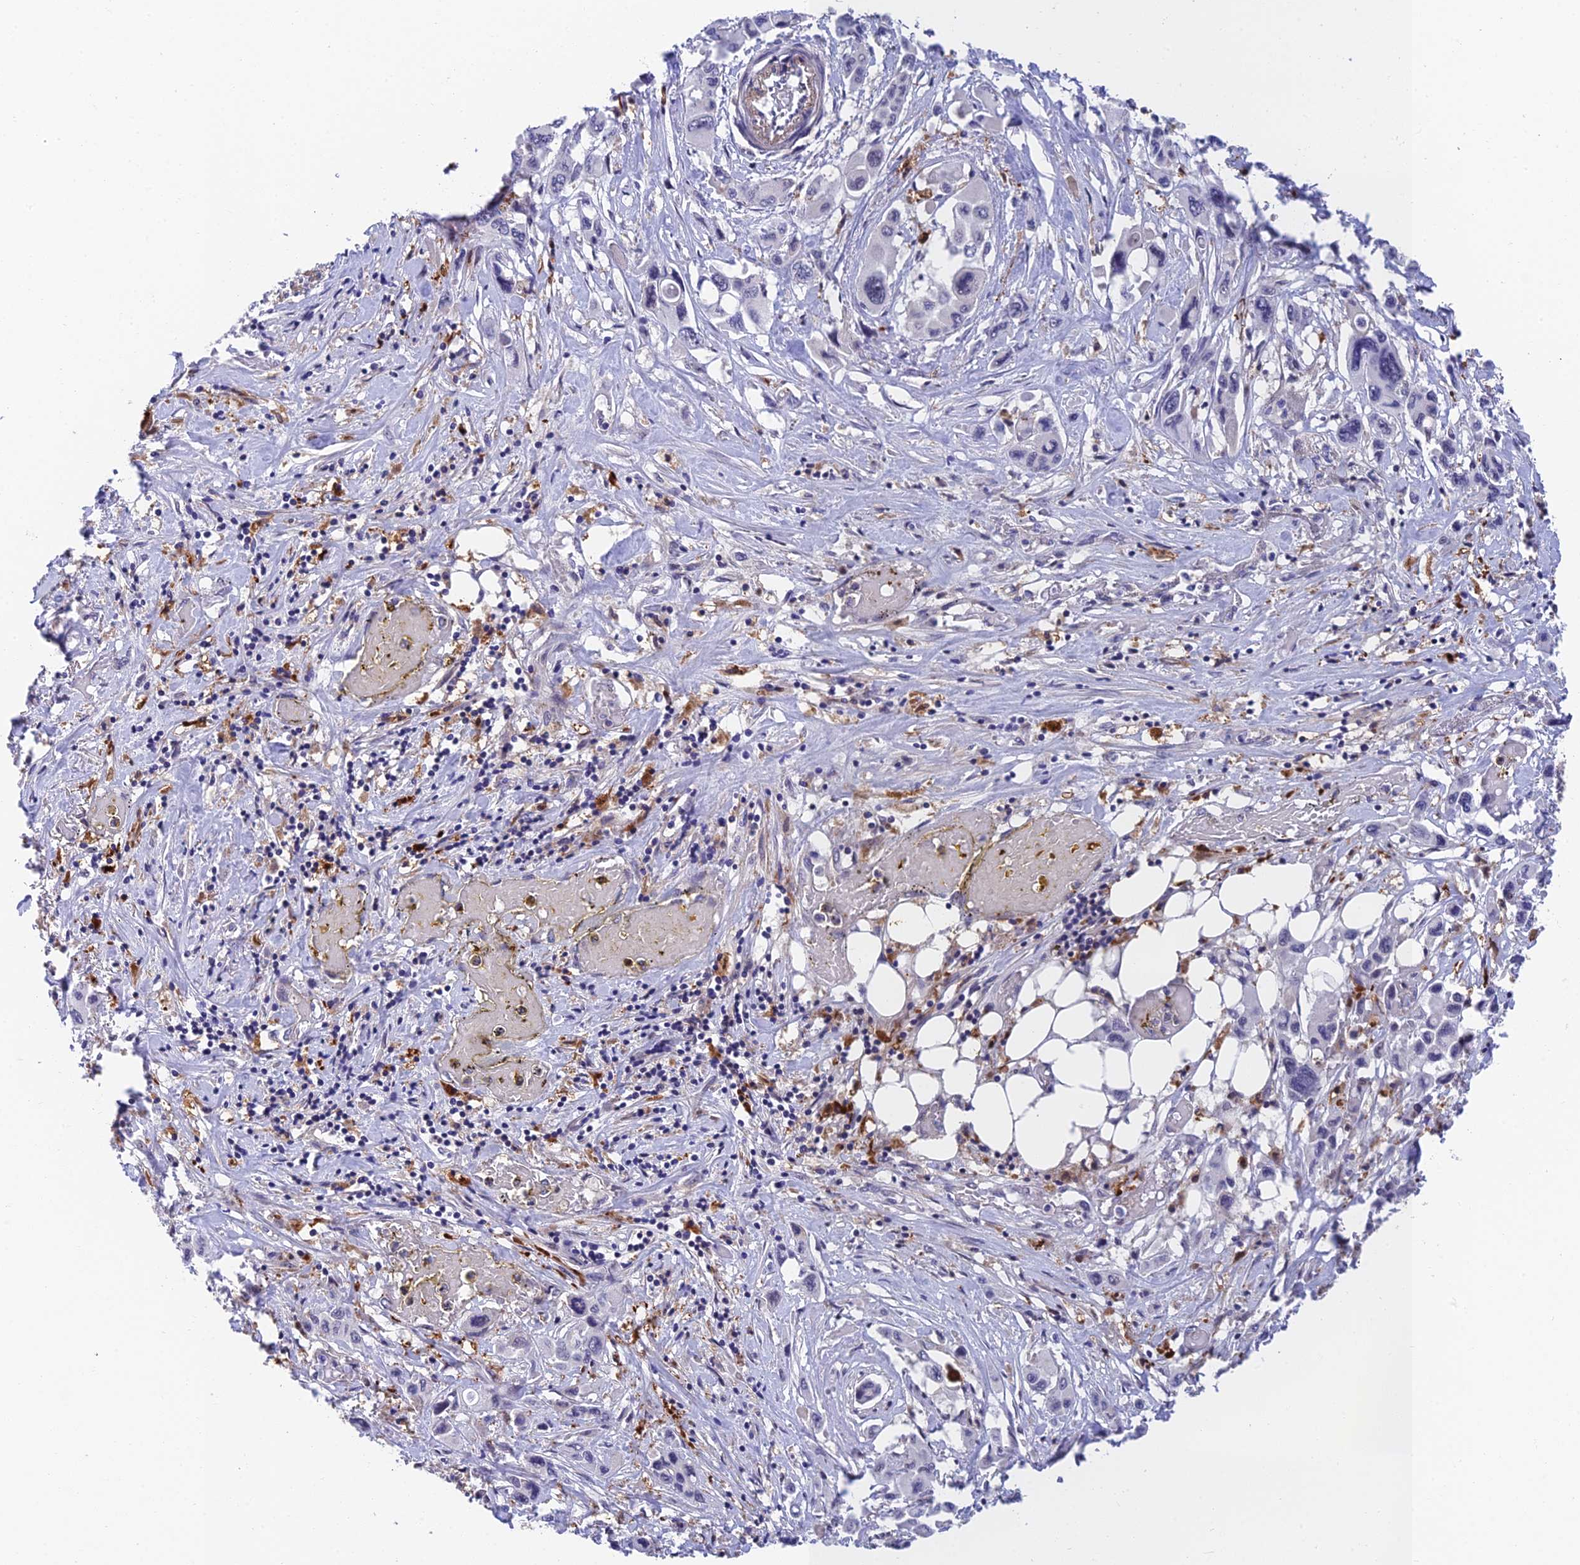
{"staining": {"intensity": "negative", "quantity": "none", "location": "none"}, "tissue": "pancreatic cancer", "cell_type": "Tumor cells", "image_type": "cancer", "snomed": [{"axis": "morphology", "description": "Adenocarcinoma, NOS"}, {"axis": "topography", "description": "Pancreas"}], "caption": "This is an immunohistochemistry histopathology image of human pancreatic adenocarcinoma. There is no positivity in tumor cells.", "gene": "NSMCE1", "patient": {"sex": "male", "age": 92}}